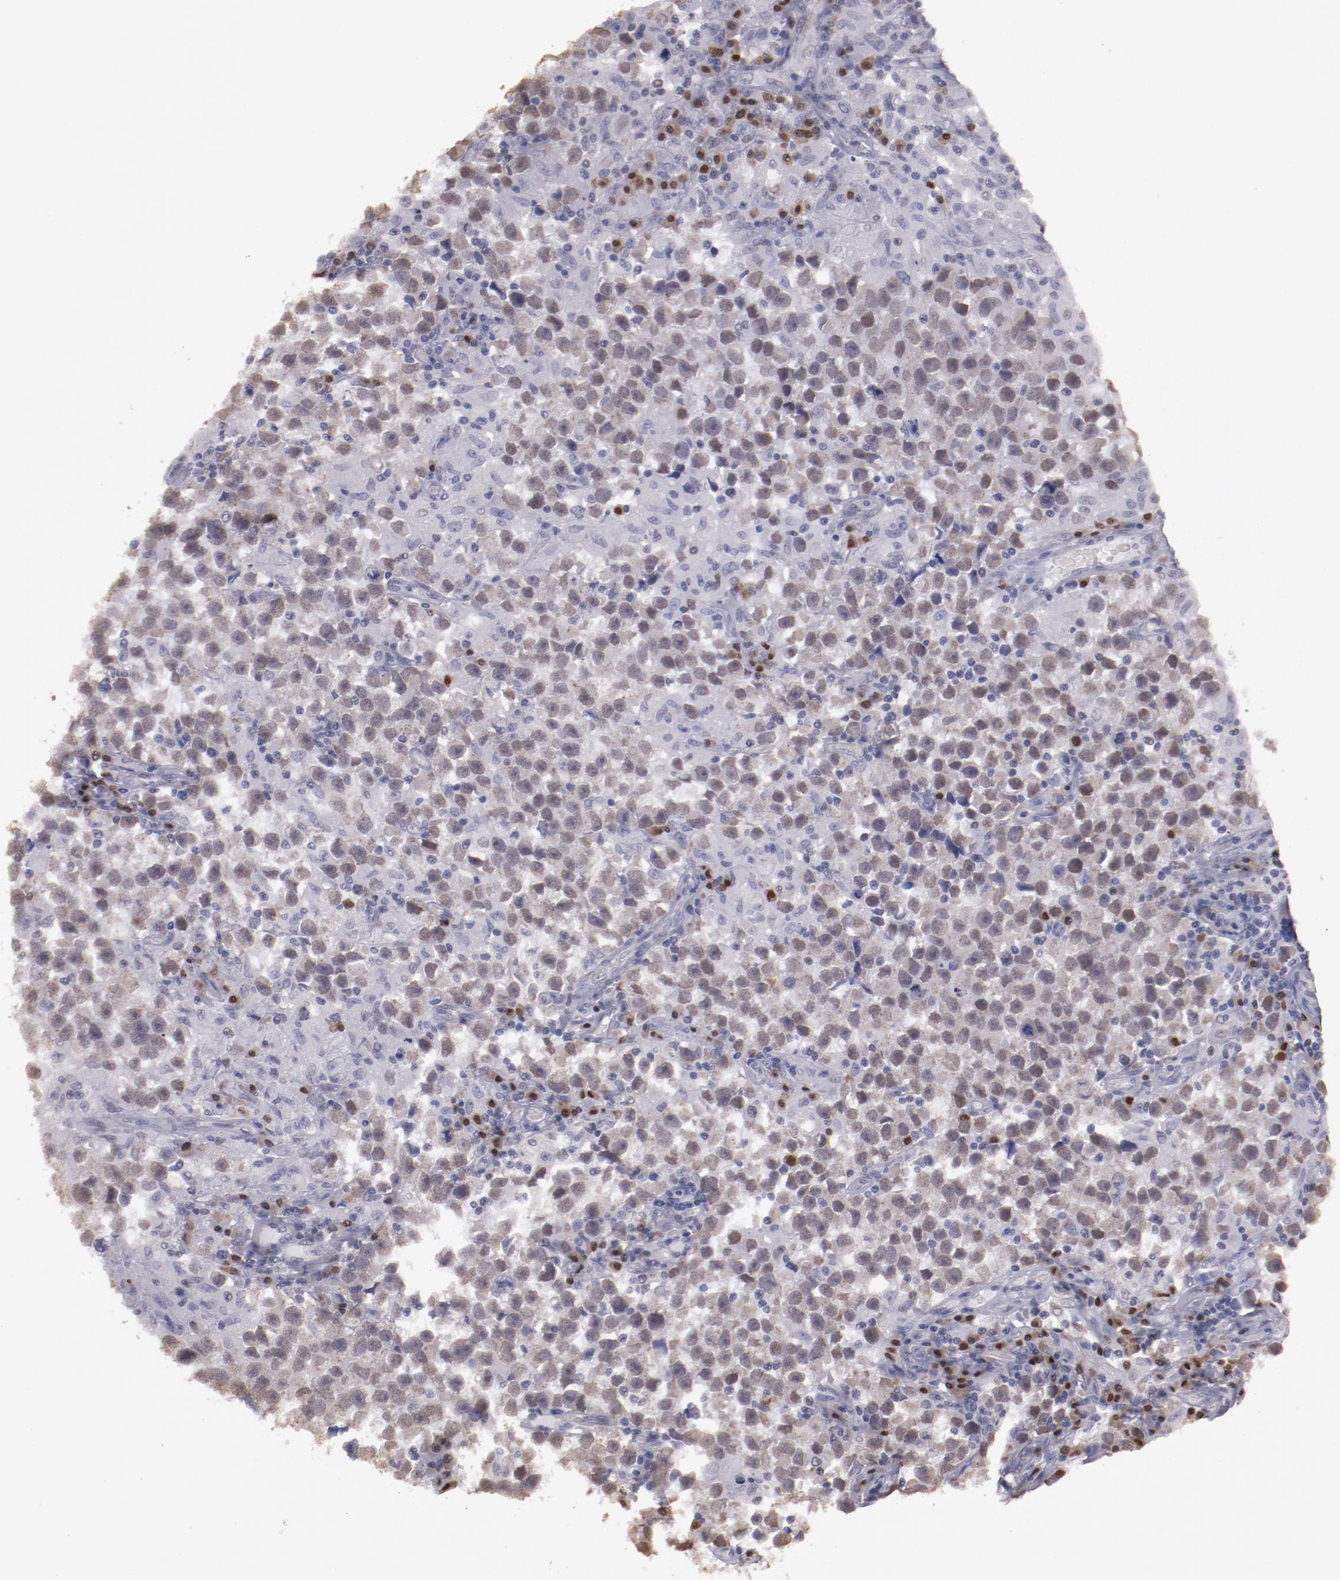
{"staining": {"intensity": "weak", "quantity": "25%-75%", "location": "nuclear"}, "tissue": "testis cancer", "cell_type": "Tumor cells", "image_type": "cancer", "snomed": [{"axis": "morphology", "description": "Seminoma, NOS"}, {"axis": "topography", "description": "Testis"}], "caption": "Immunohistochemical staining of human testis seminoma displays weak nuclear protein staining in about 25%-75% of tumor cells.", "gene": "IRF4", "patient": {"sex": "male", "age": 33}}